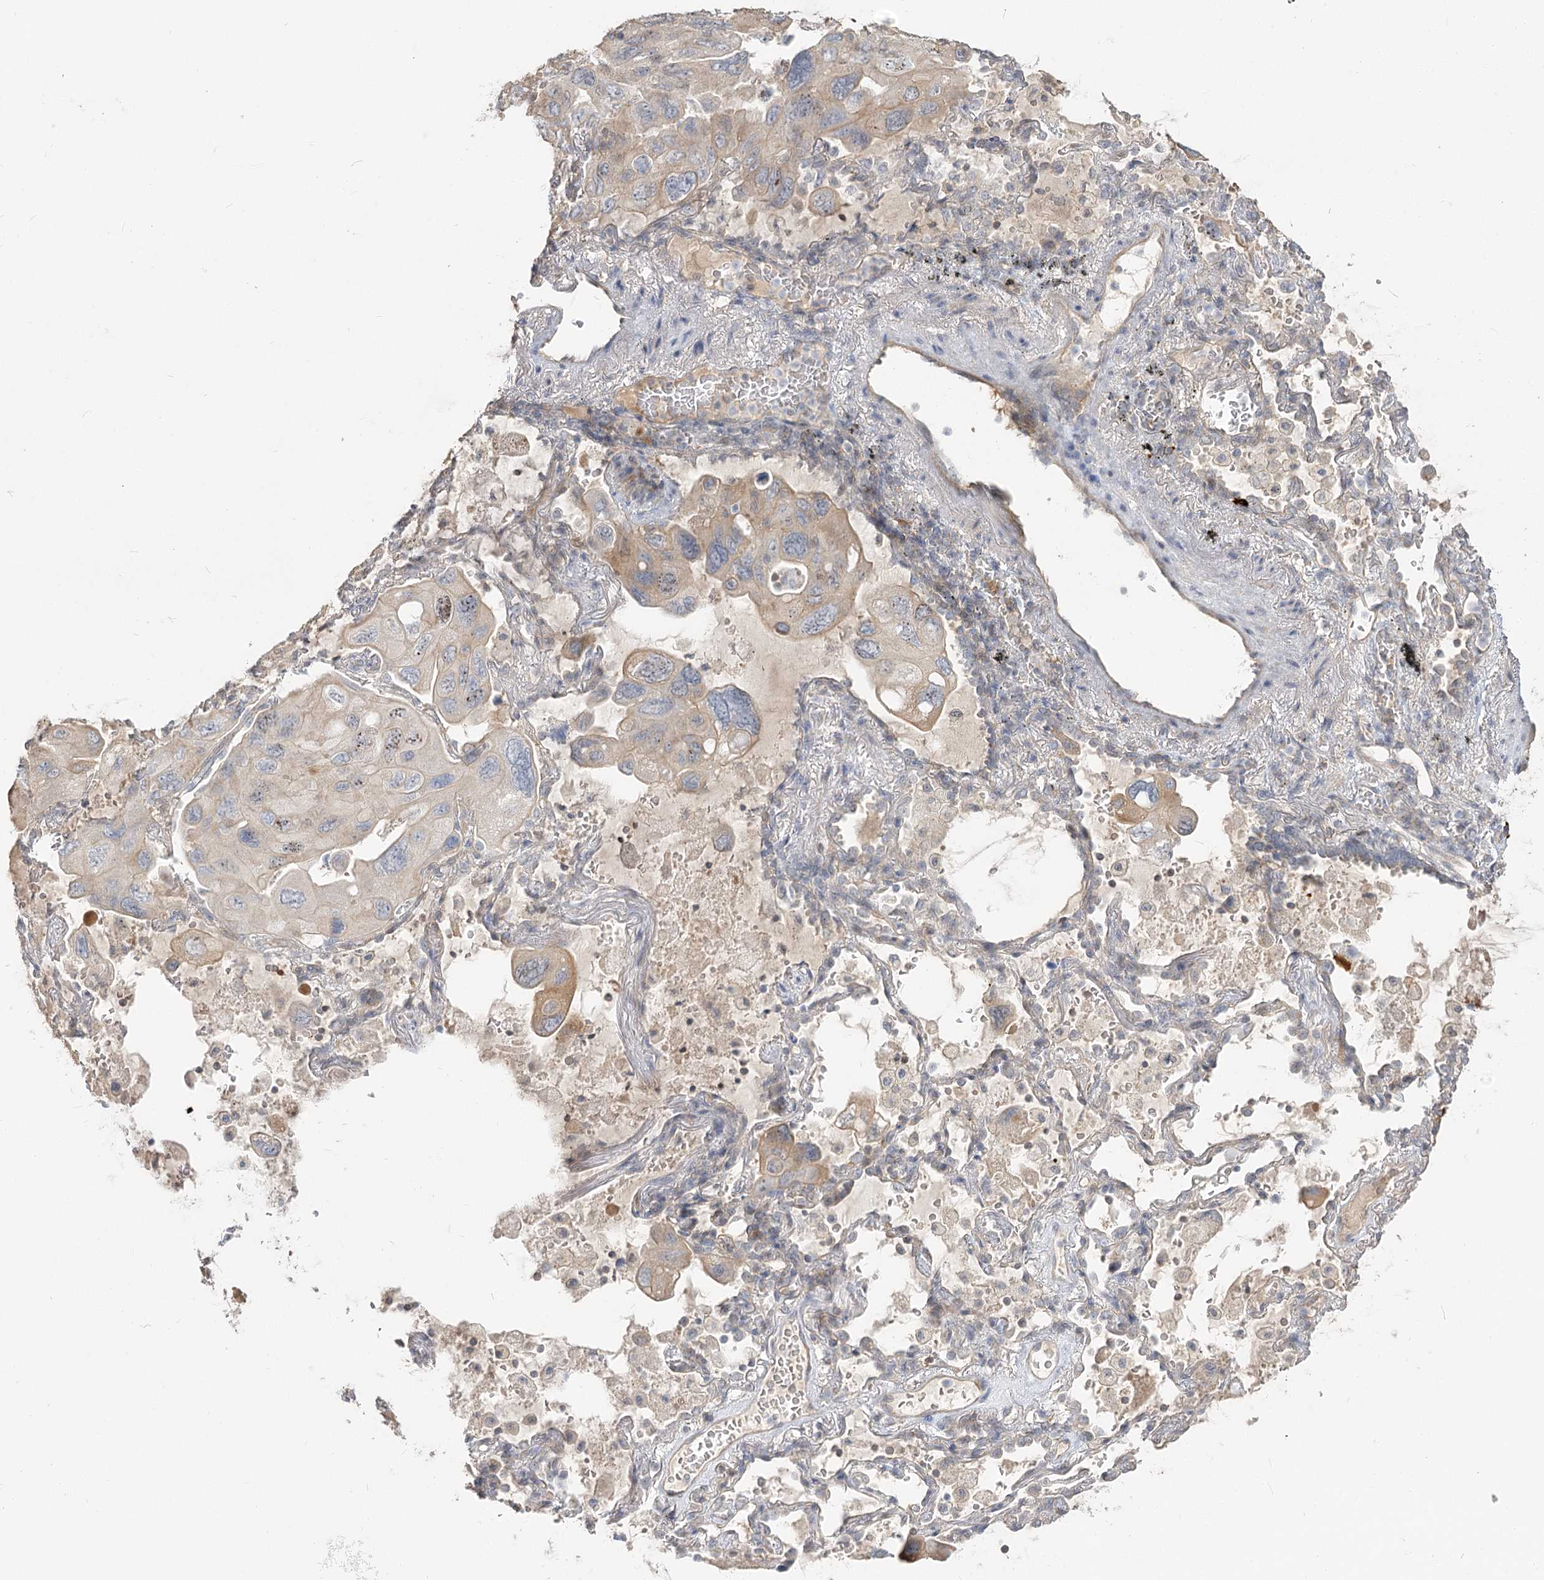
{"staining": {"intensity": "weak", "quantity": "25%-75%", "location": "cytoplasmic/membranous"}, "tissue": "lung cancer", "cell_type": "Tumor cells", "image_type": "cancer", "snomed": [{"axis": "morphology", "description": "Squamous cell carcinoma, NOS"}, {"axis": "topography", "description": "Lung"}], "caption": "Lung squamous cell carcinoma stained with a brown dye exhibits weak cytoplasmic/membranous positive positivity in approximately 25%-75% of tumor cells.", "gene": "GUCY2C", "patient": {"sex": "female", "age": 73}}